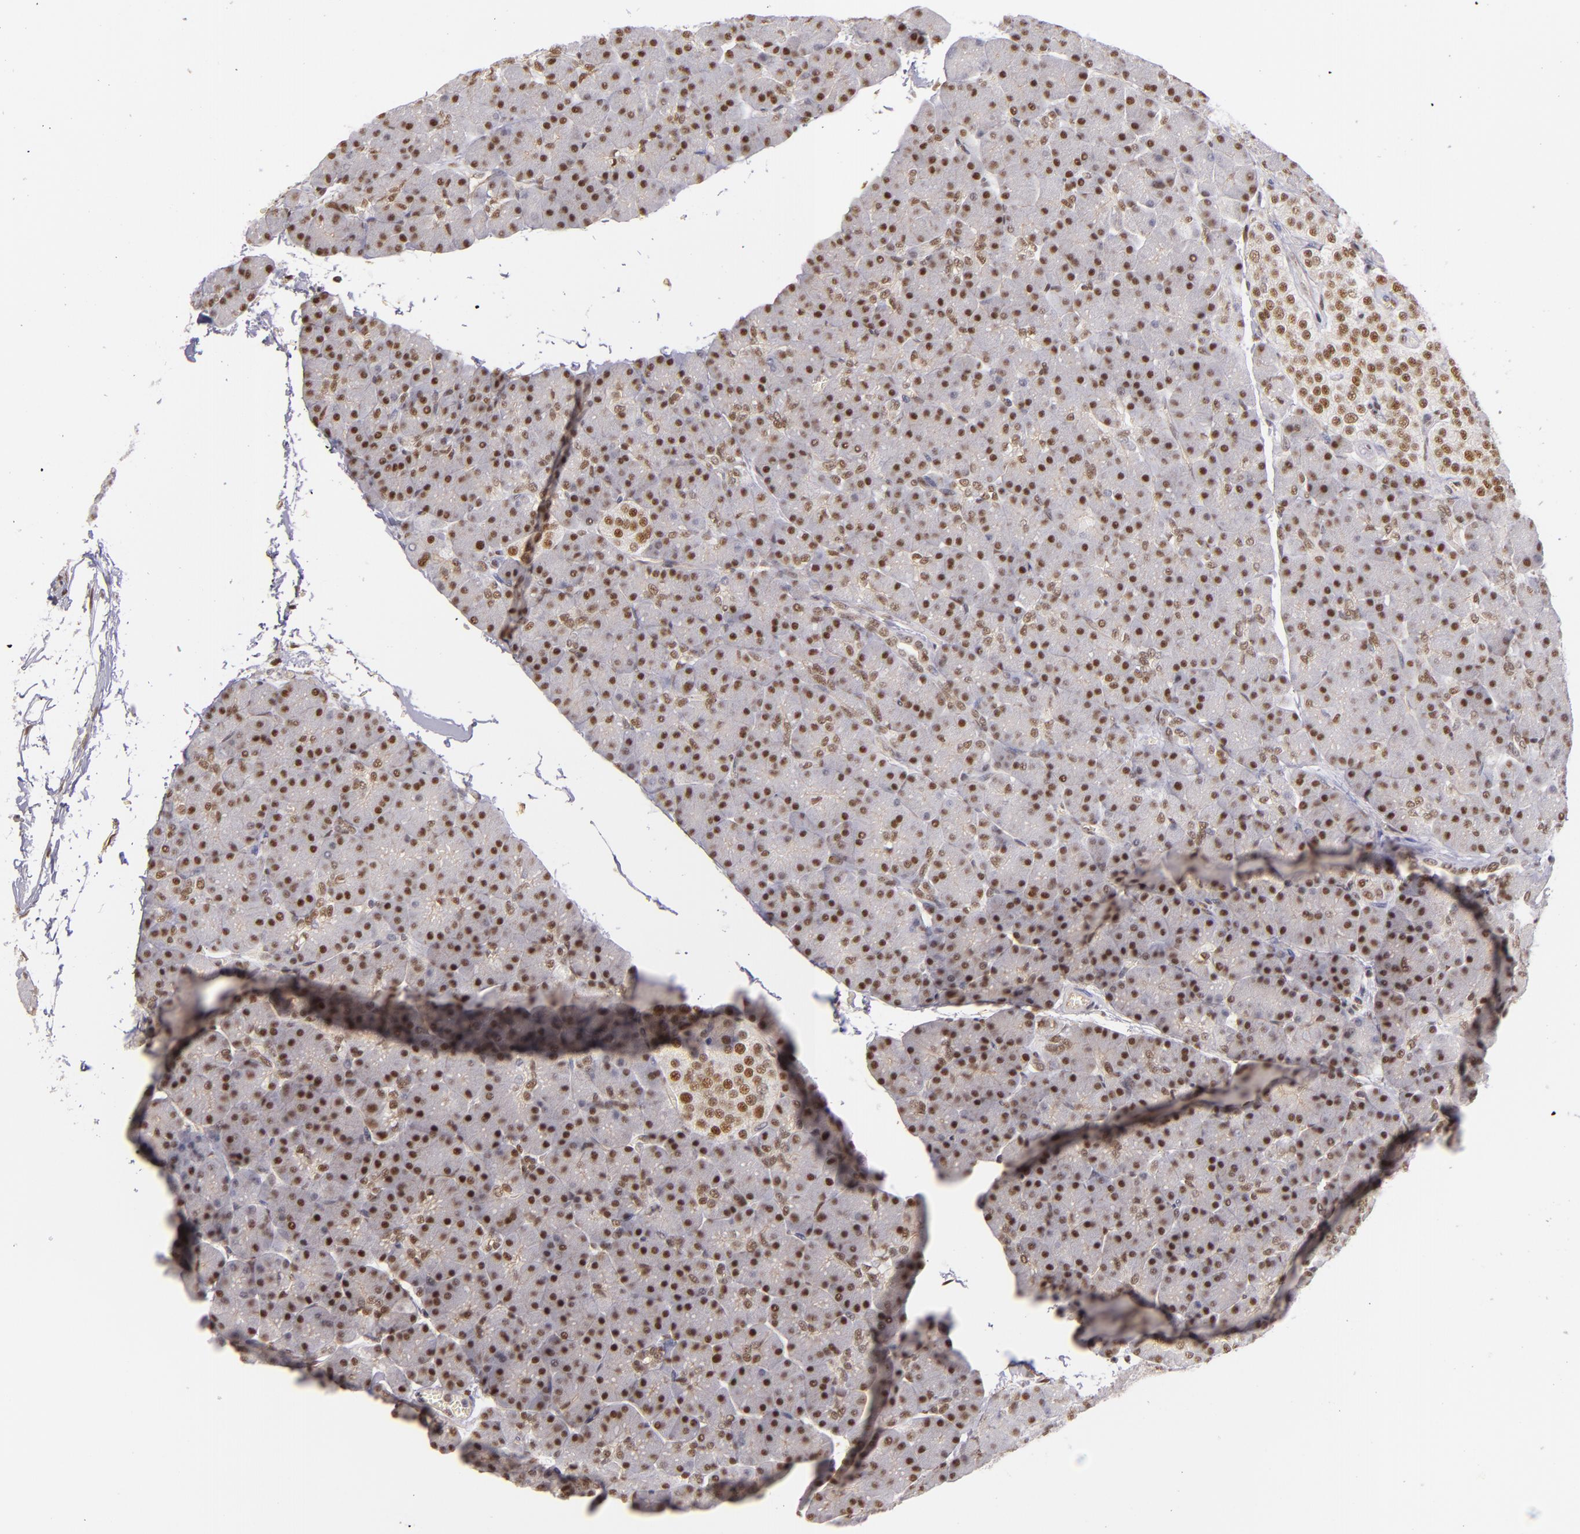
{"staining": {"intensity": "moderate", "quantity": ">75%", "location": "nuclear"}, "tissue": "pancreas", "cell_type": "Exocrine glandular cells", "image_type": "normal", "snomed": [{"axis": "morphology", "description": "Normal tissue, NOS"}, {"axis": "topography", "description": "Pancreas"}], "caption": "High-magnification brightfield microscopy of normal pancreas stained with DAB (brown) and counterstained with hematoxylin (blue). exocrine glandular cells exhibit moderate nuclear positivity is appreciated in approximately>75% of cells. (Stains: DAB in brown, nuclei in blue, Microscopy: brightfield microscopy at high magnification).", "gene": "NCOR2", "patient": {"sex": "female", "age": 43}}